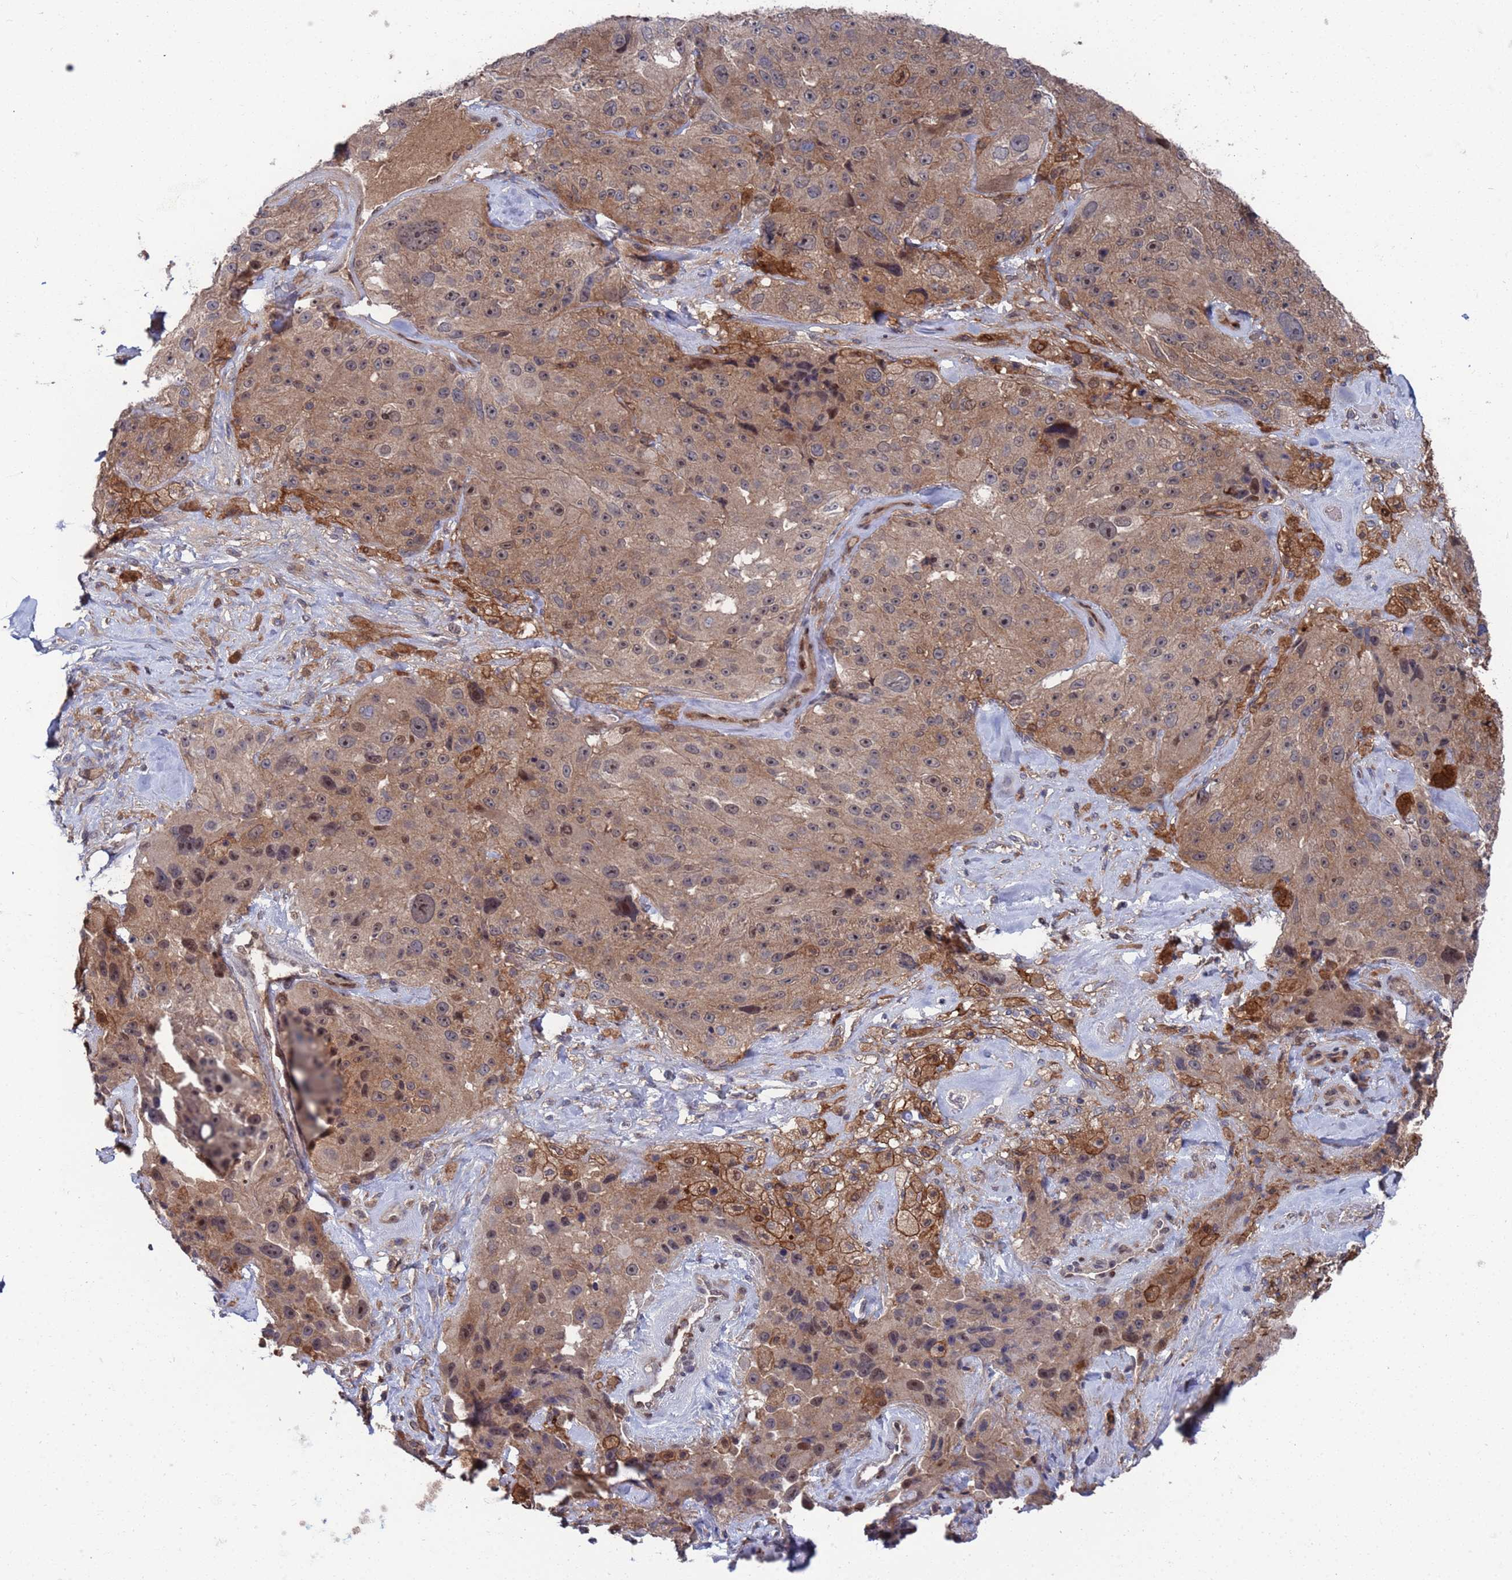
{"staining": {"intensity": "moderate", "quantity": ">75%", "location": "cytoplasmic/membranous,nuclear"}, "tissue": "melanoma", "cell_type": "Tumor cells", "image_type": "cancer", "snomed": [{"axis": "morphology", "description": "Malignant melanoma, Metastatic site"}, {"axis": "topography", "description": "Lymph node"}], "caption": "Moderate cytoplasmic/membranous and nuclear protein positivity is present in approximately >75% of tumor cells in malignant melanoma (metastatic site).", "gene": "TMBIM6", "patient": {"sex": "male", "age": 62}}